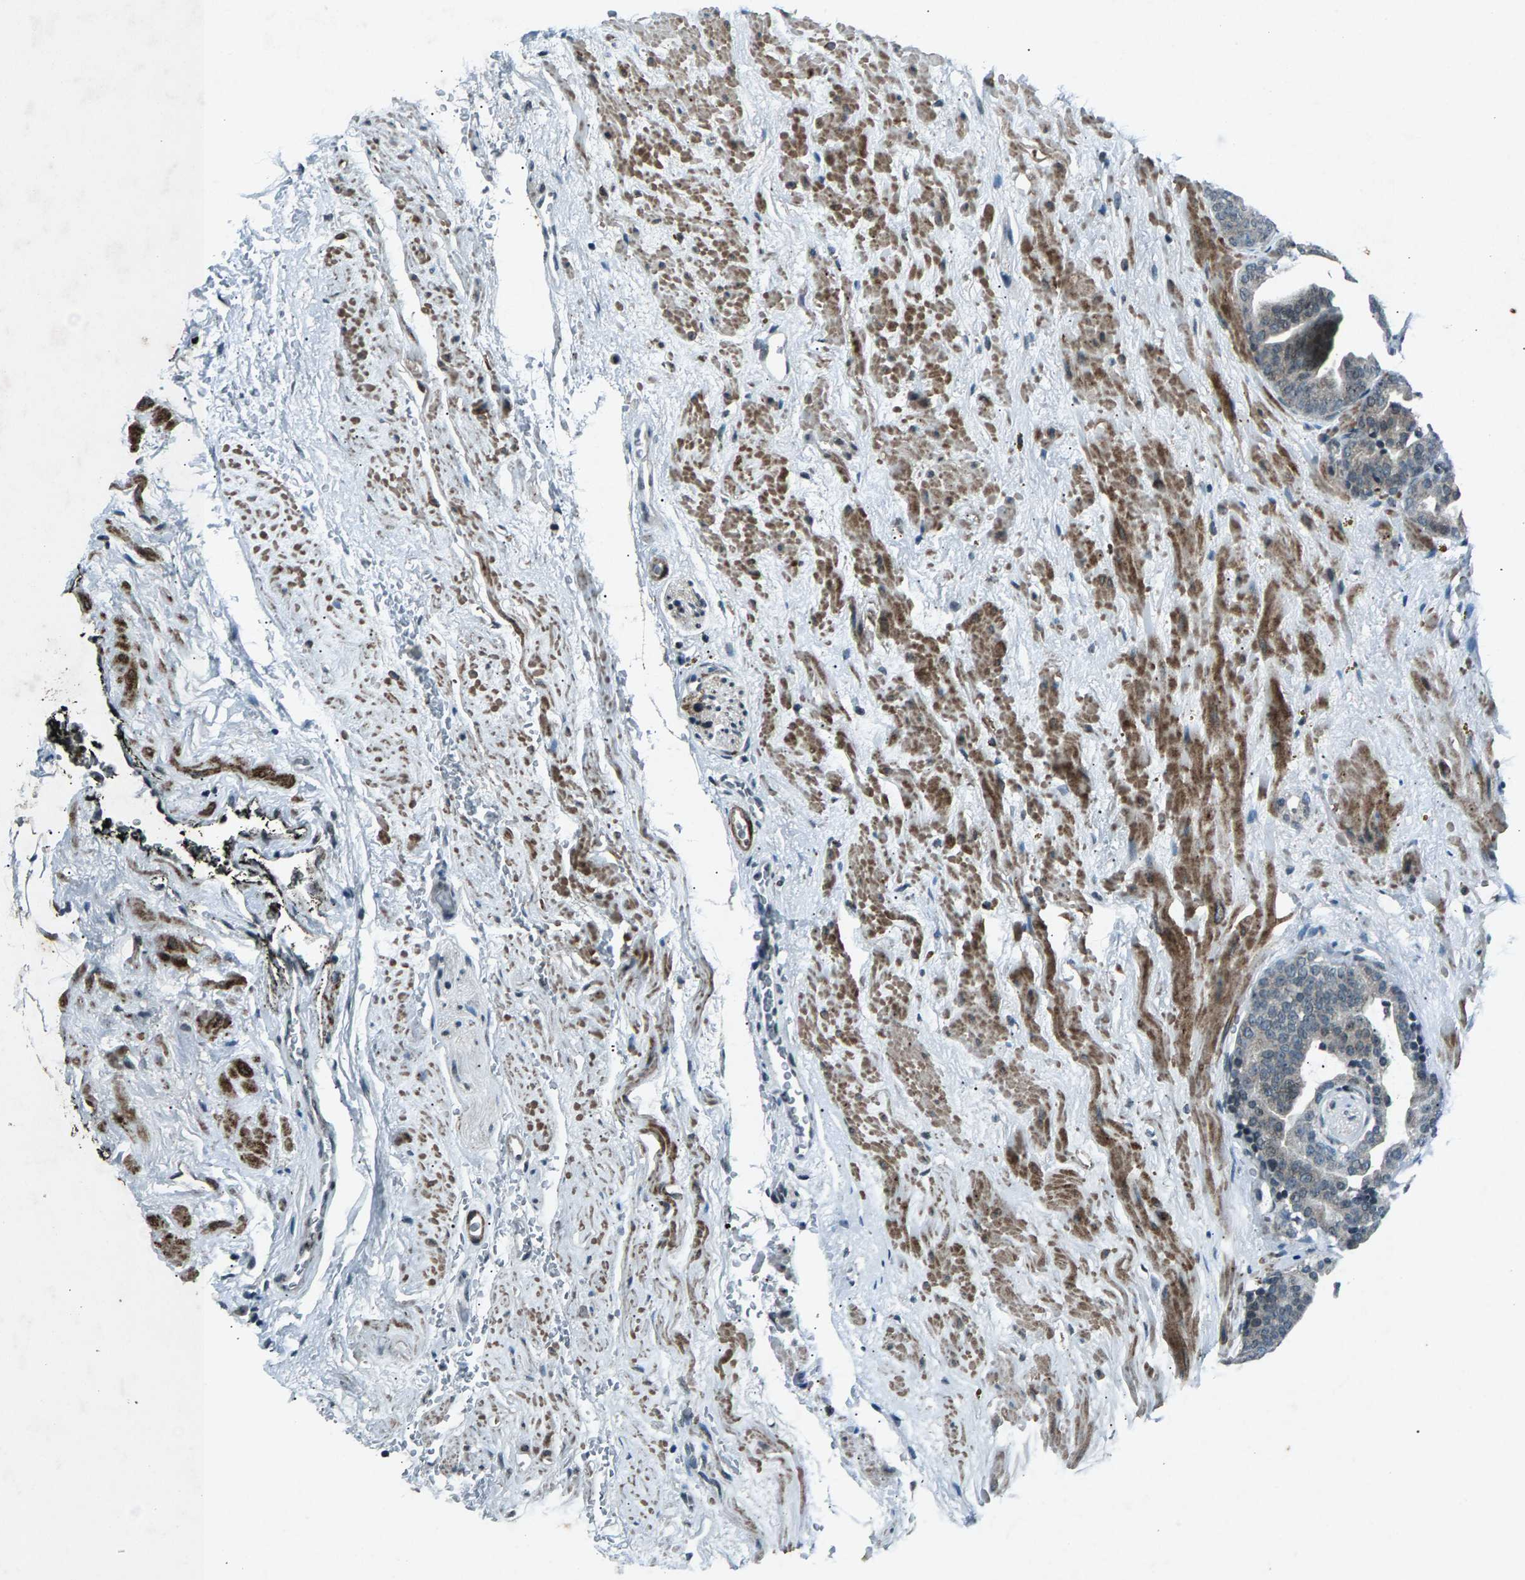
{"staining": {"intensity": "strong", "quantity": "<25%", "location": "cytoplasmic/membranous"}, "tissue": "prostate cancer", "cell_type": "Tumor cells", "image_type": "cancer", "snomed": [{"axis": "morphology", "description": "Adenocarcinoma, Low grade"}, {"axis": "topography", "description": "Prostate"}], "caption": "Prostate cancer (adenocarcinoma (low-grade)) stained for a protein displays strong cytoplasmic/membranous positivity in tumor cells. Nuclei are stained in blue.", "gene": "ZPR1", "patient": {"sex": "male", "age": 63}}